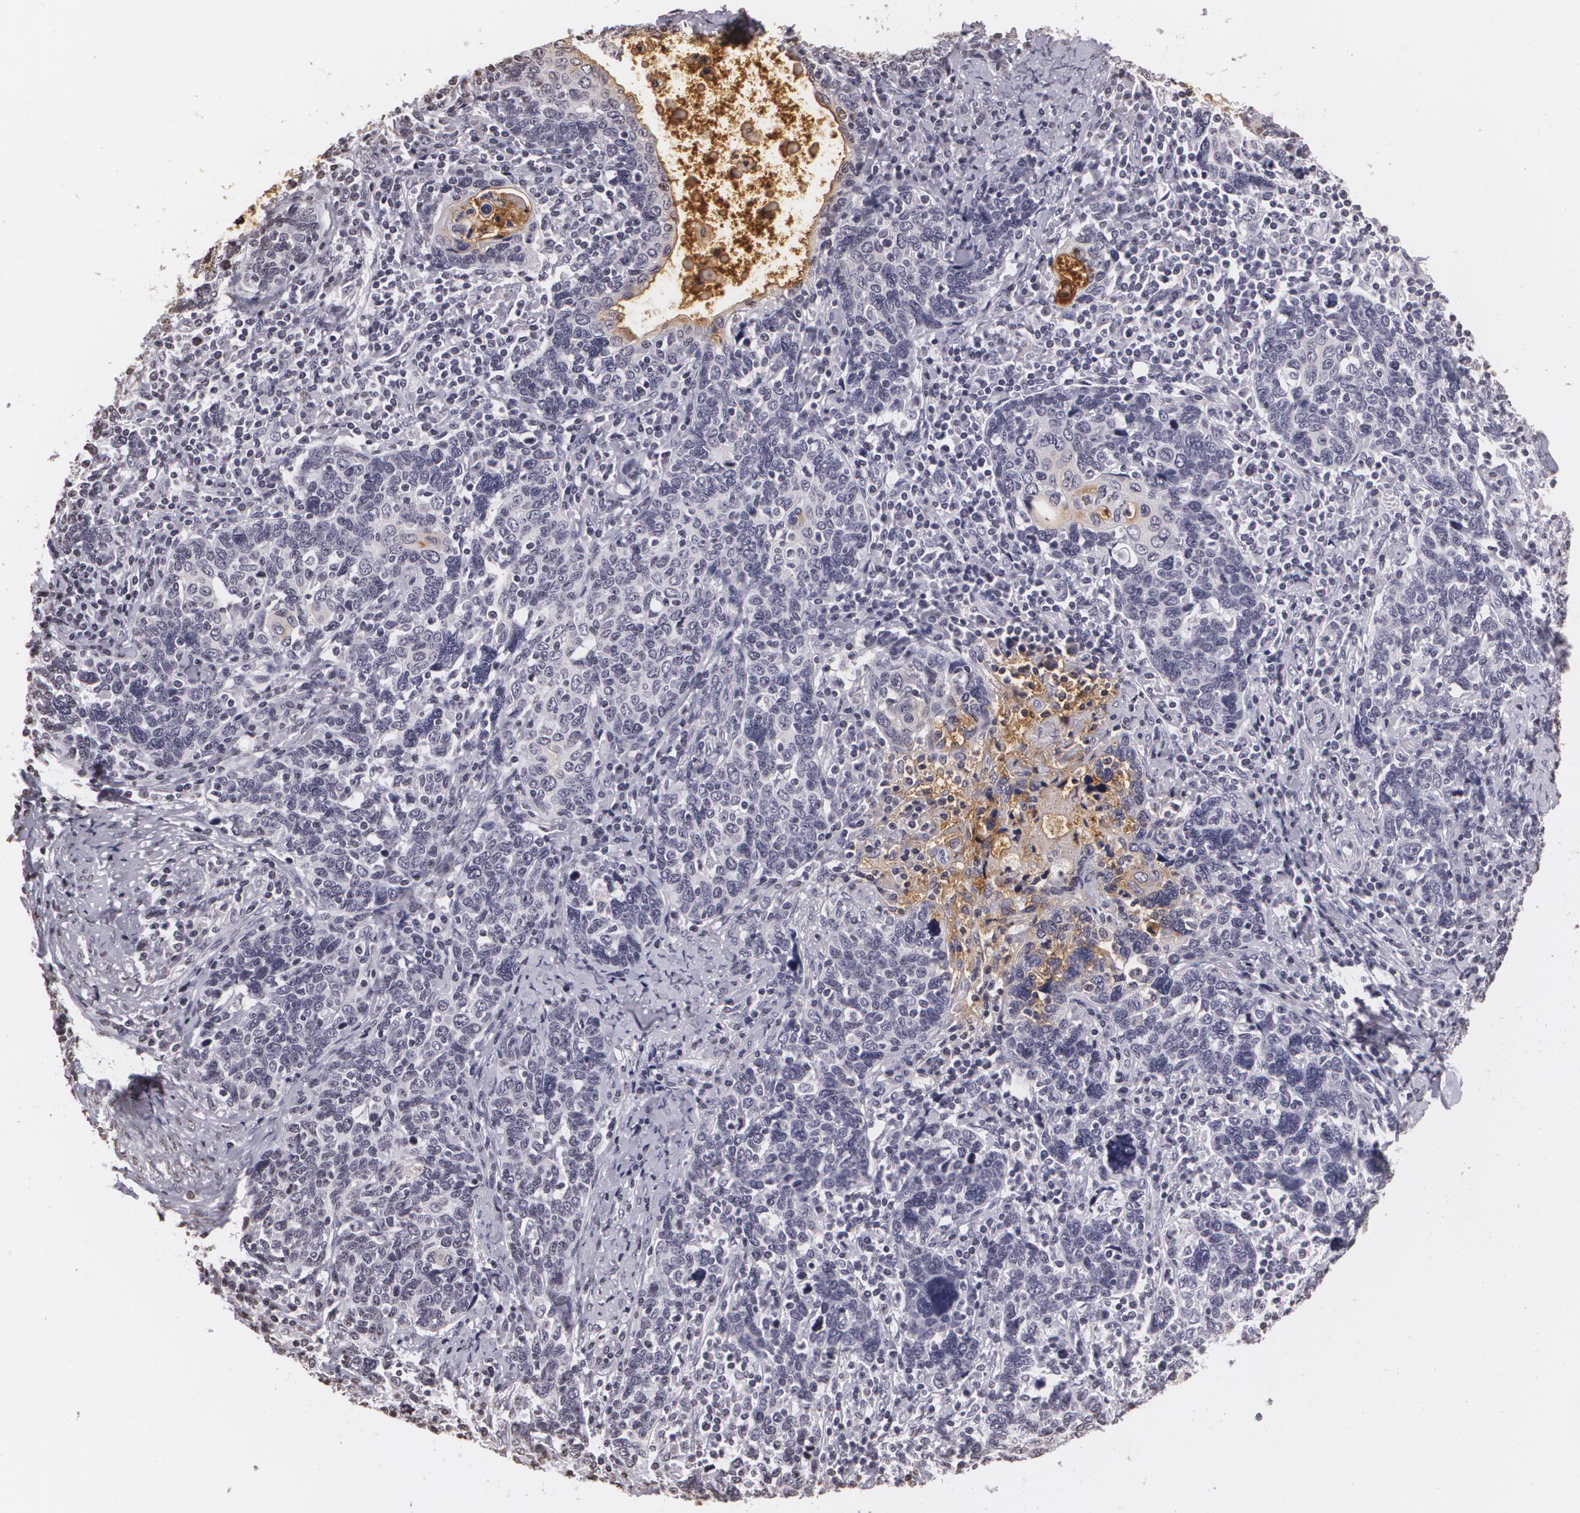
{"staining": {"intensity": "negative", "quantity": "none", "location": "none"}, "tissue": "cervical cancer", "cell_type": "Tumor cells", "image_type": "cancer", "snomed": [{"axis": "morphology", "description": "Squamous cell carcinoma, NOS"}, {"axis": "topography", "description": "Cervix"}], "caption": "Immunohistochemistry (IHC) micrograph of squamous cell carcinoma (cervical) stained for a protein (brown), which demonstrates no expression in tumor cells.", "gene": "MUC1", "patient": {"sex": "female", "age": 41}}